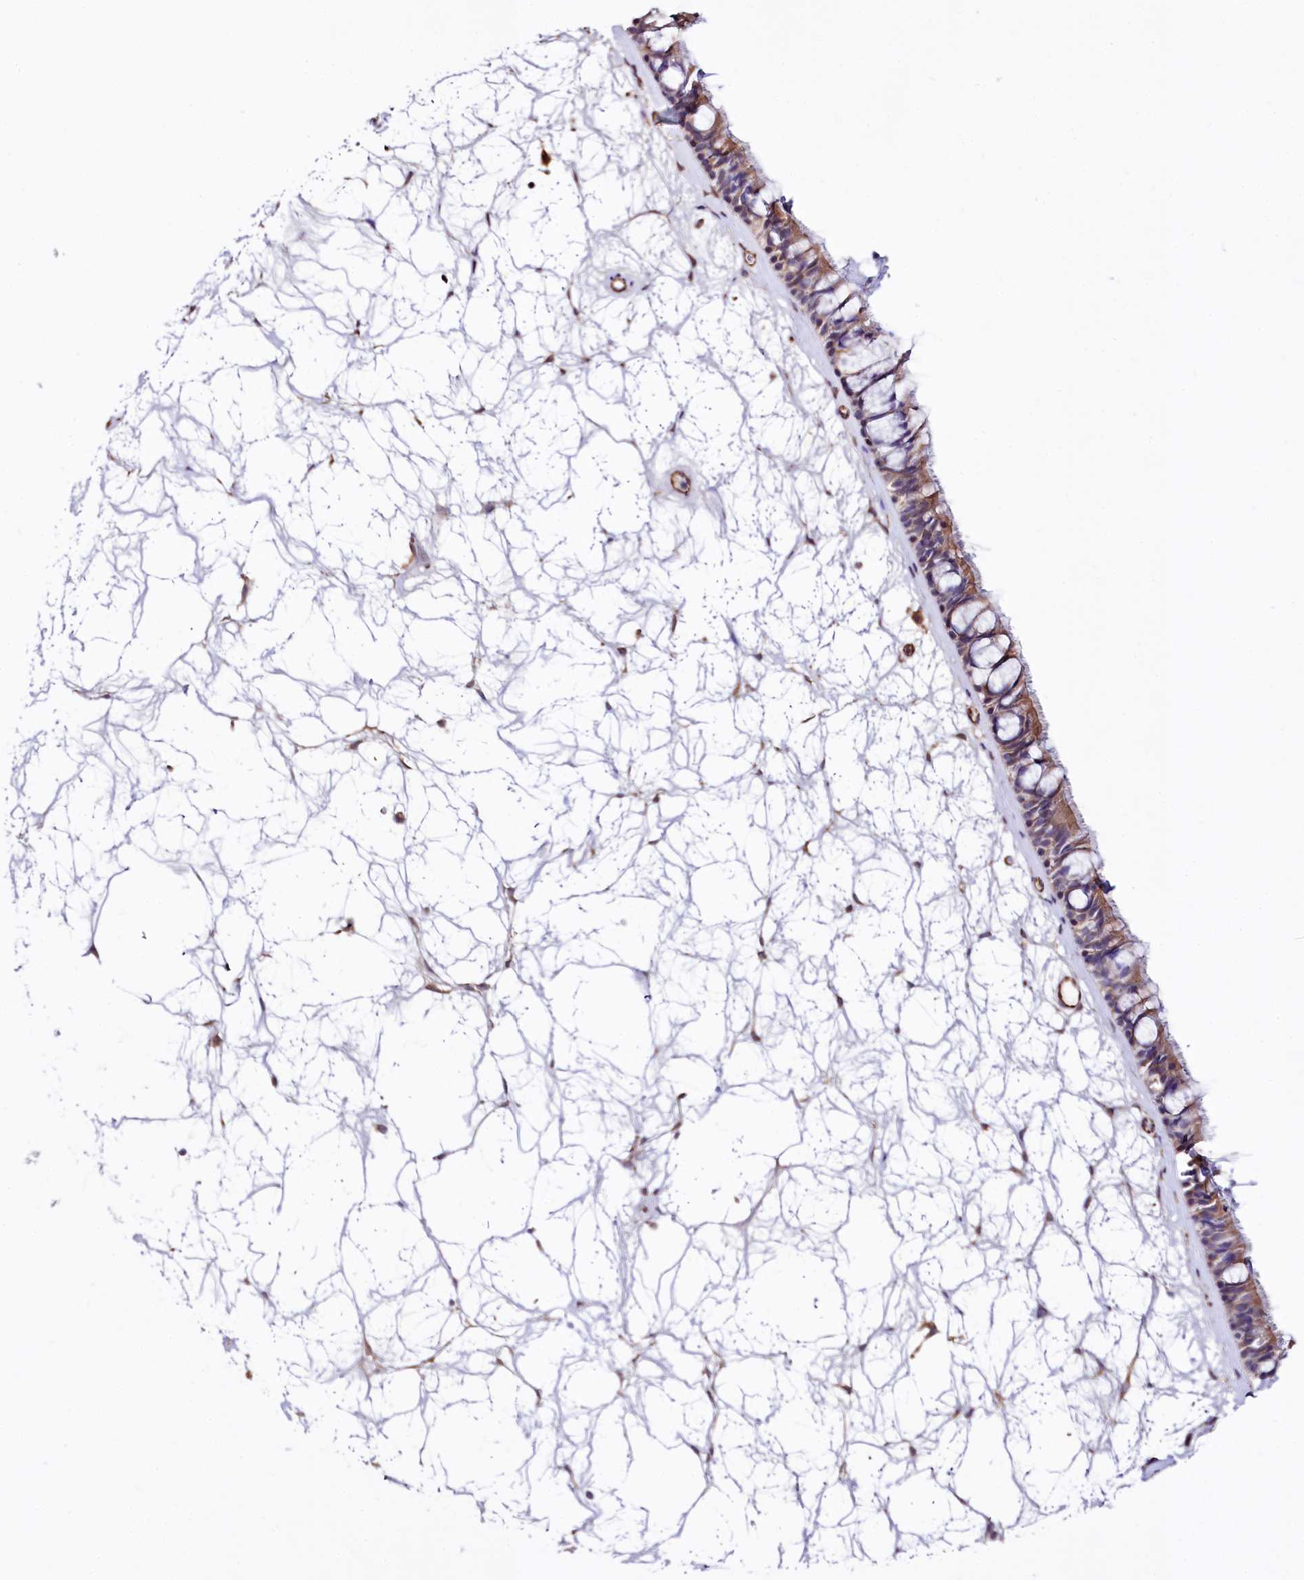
{"staining": {"intensity": "moderate", "quantity": ">75%", "location": "cytoplasmic/membranous"}, "tissue": "nasopharynx", "cell_type": "Respiratory epithelial cells", "image_type": "normal", "snomed": [{"axis": "morphology", "description": "Normal tissue, NOS"}, {"axis": "topography", "description": "Nasopharynx"}], "caption": "Immunohistochemical staining of benign human nasopharynx reveals >75% levels of moderate cytoplasmic/membranous protein staining in approximately >75% of respiratory epithelial cells.", "gene": "TTC12", "patient": {"sex": "male", "age": 64}}